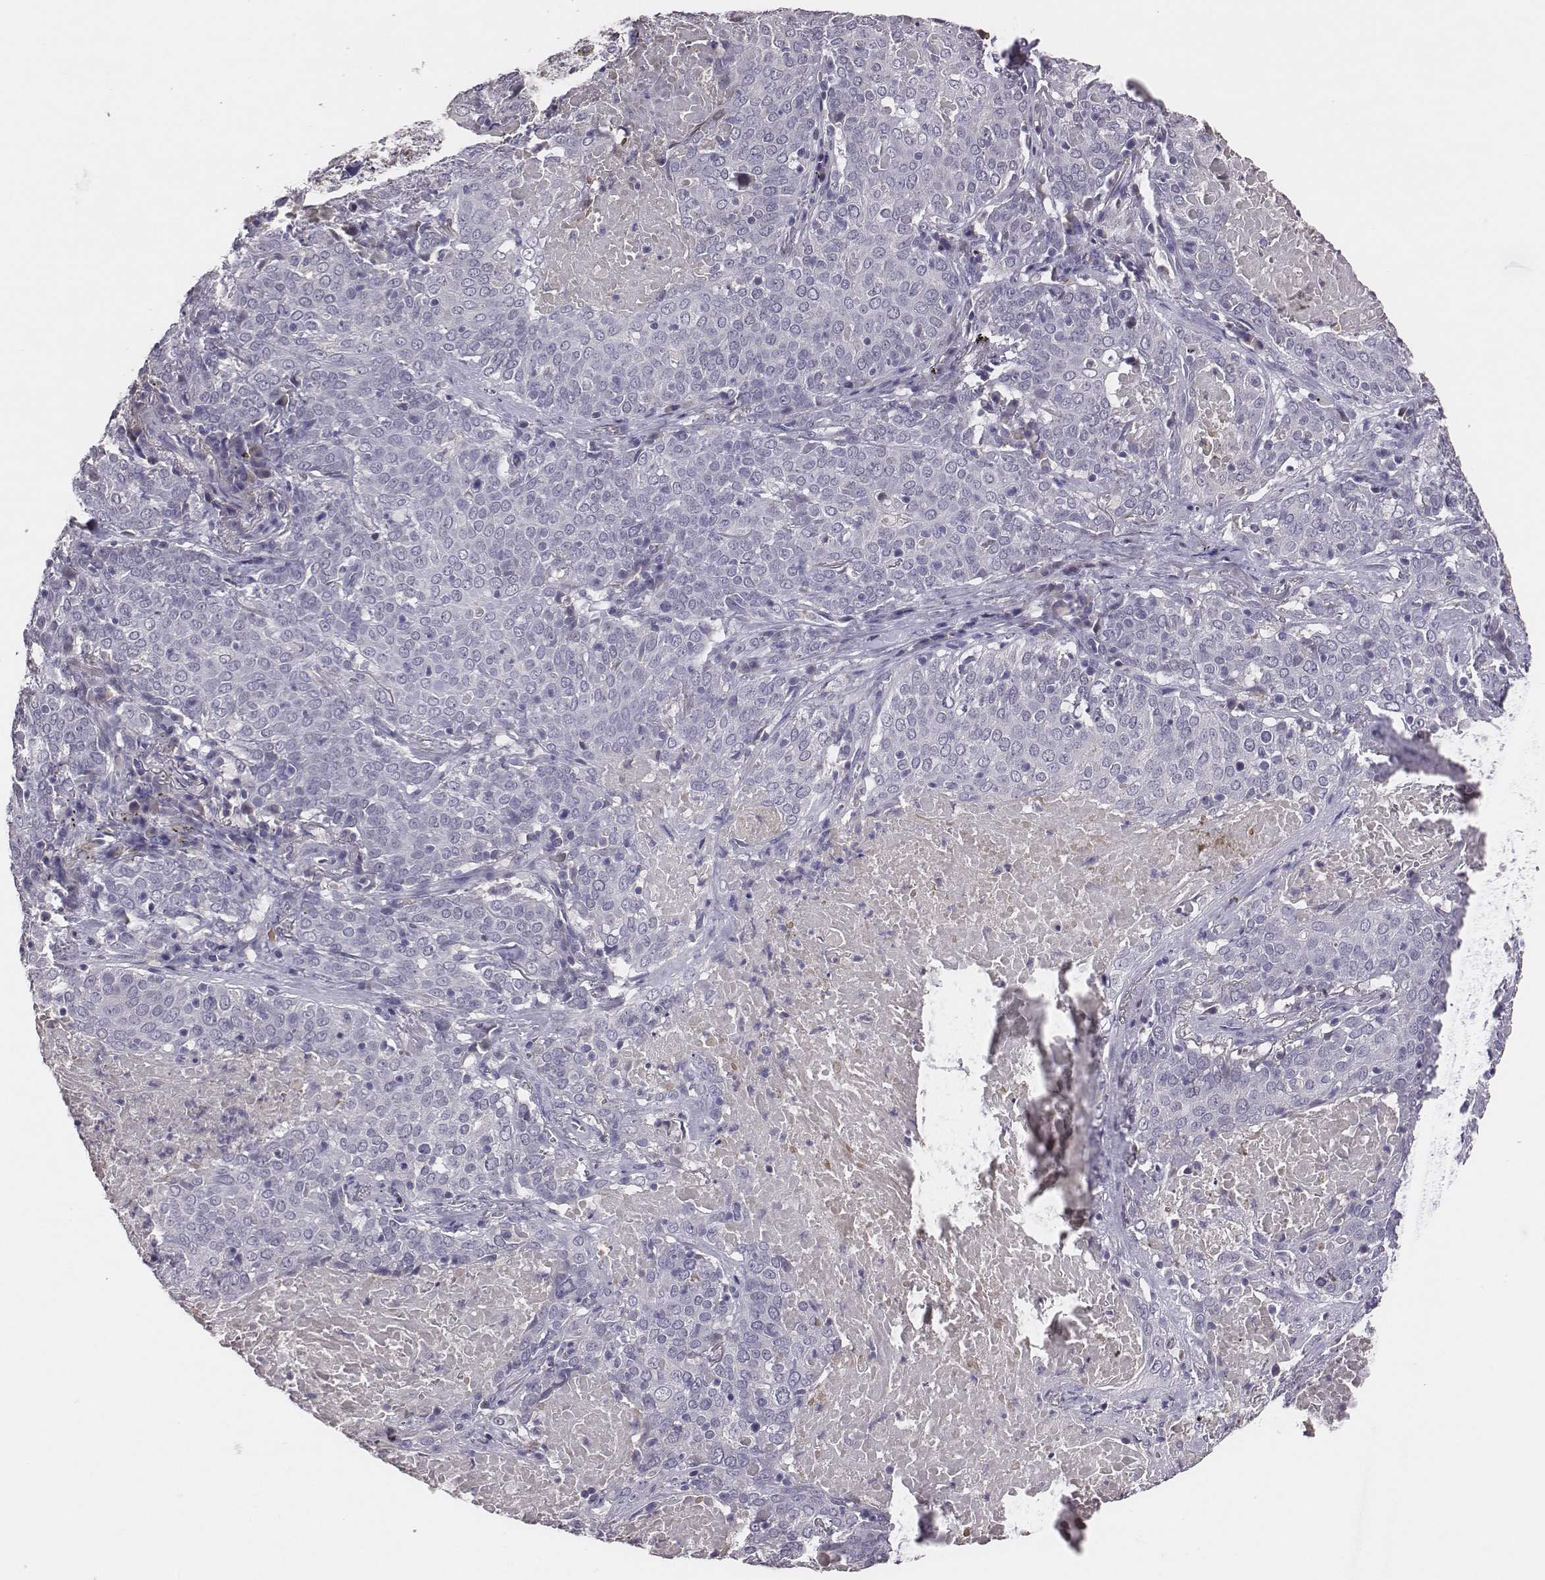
{"staining": {"intensity": "negative", "quantity": "none", "location": "none"}, "tissue": "lung cancer", "cell_type": "Tumor cells", "image_type": "cancer", "snomed": [{"axis": "morphology", "description": "Squamous cell carcinoma, NOS"}, {"axis": "topography", "description": "Lung"}], "caption": "The micrograph reveals no staining of tumor cells in squamous cell carcinoma (lung).", "gene": "EN1", "patient": {"sex": "male", "age": 82}}